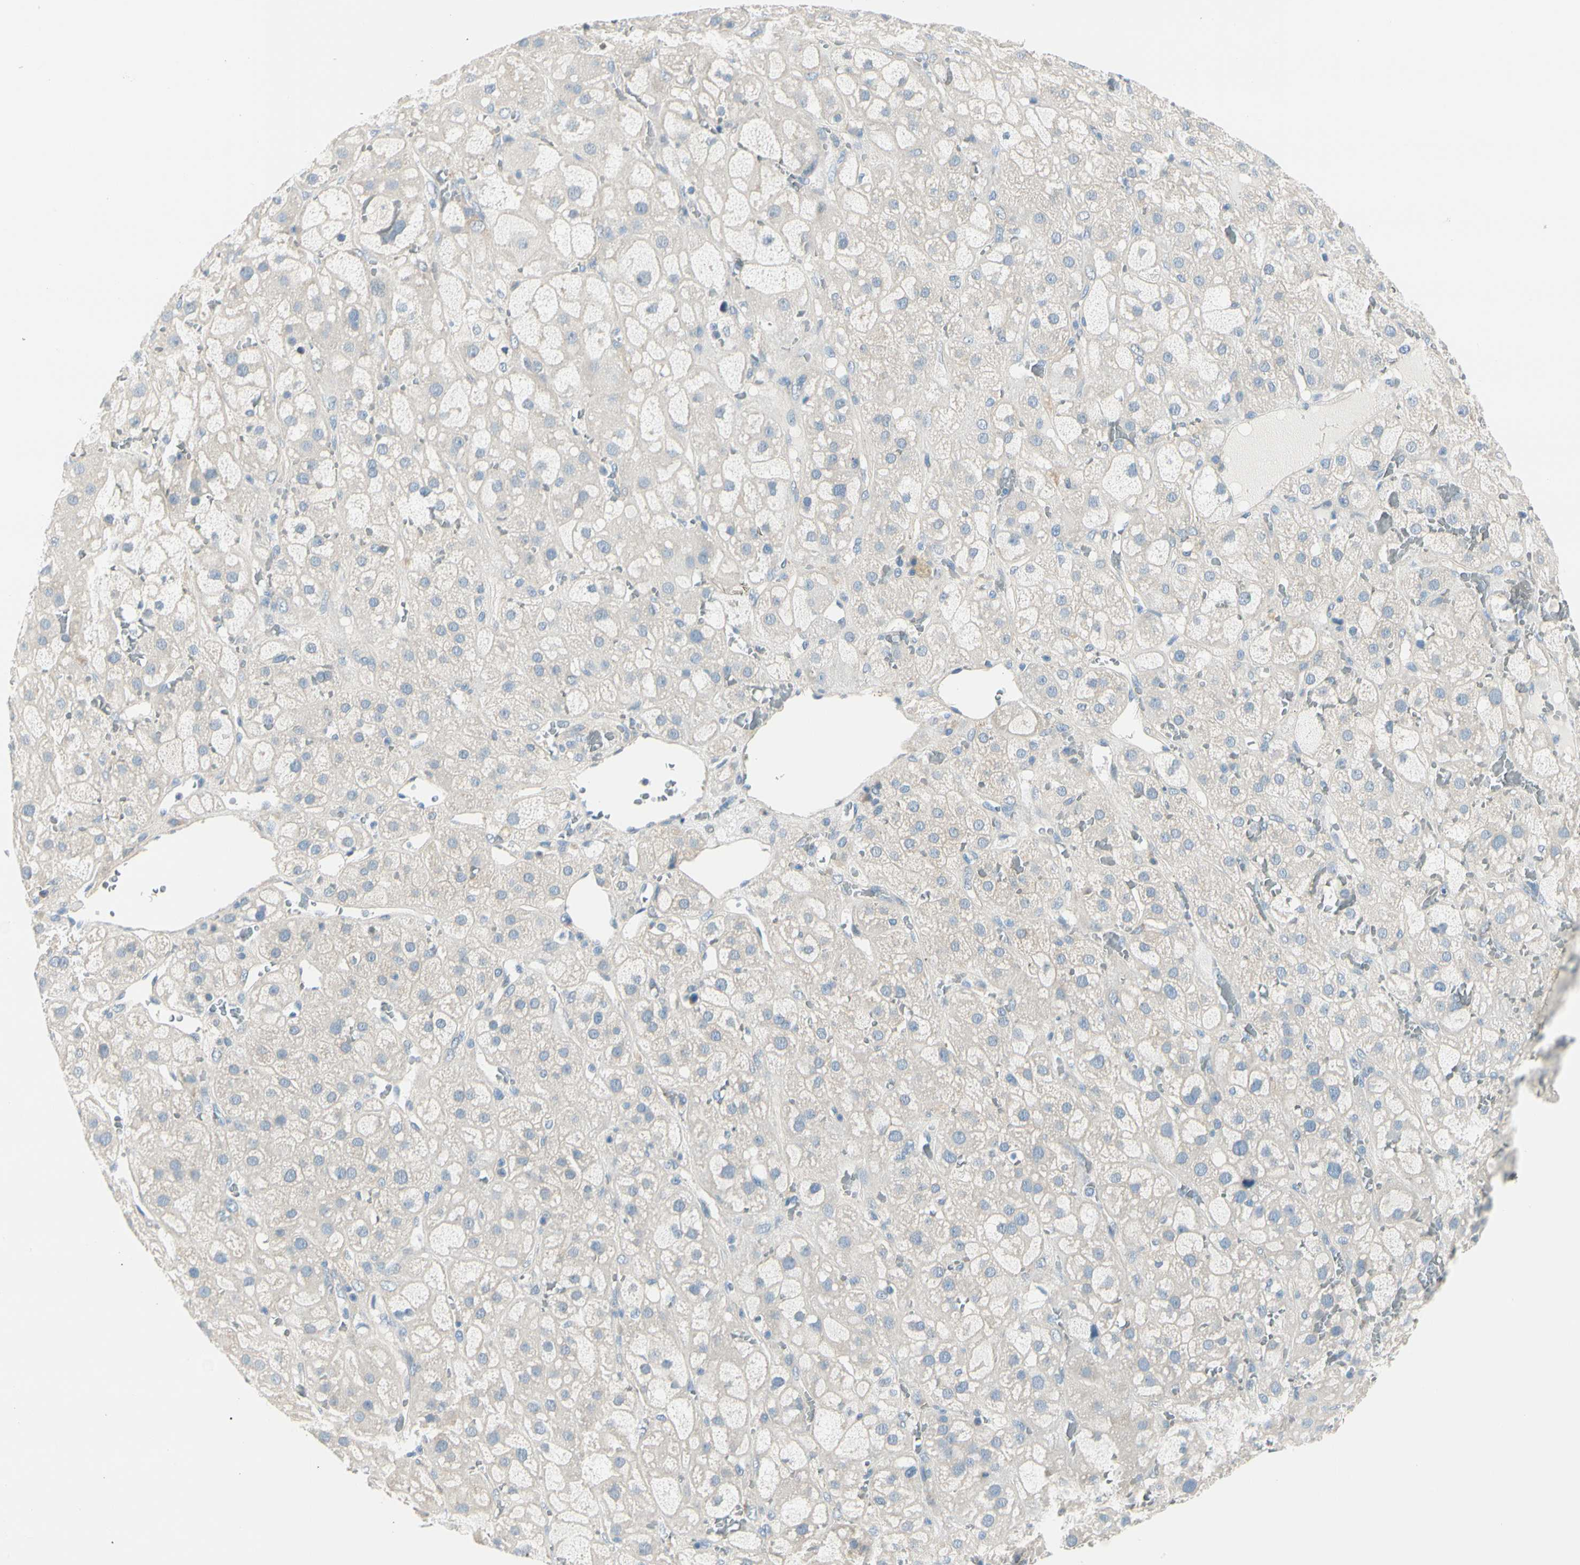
{"staining": {"intensity": "negative", "quantity": "none", "location": "none"}, "tissue": "adrenal gland", "cell_type": "Glandular cells", "image_type": "normal", "snomed": [{"axis": "morphology", "description": "Normal tissue, NOS"}, {"axis": "topography", "description": "Adrenal gland"}], "caption": "Glandular cells show no significant expression in unremarkable adrenal gland.", "gene": "DUSP12", "patient": {"sex": "female", "age": 47}}